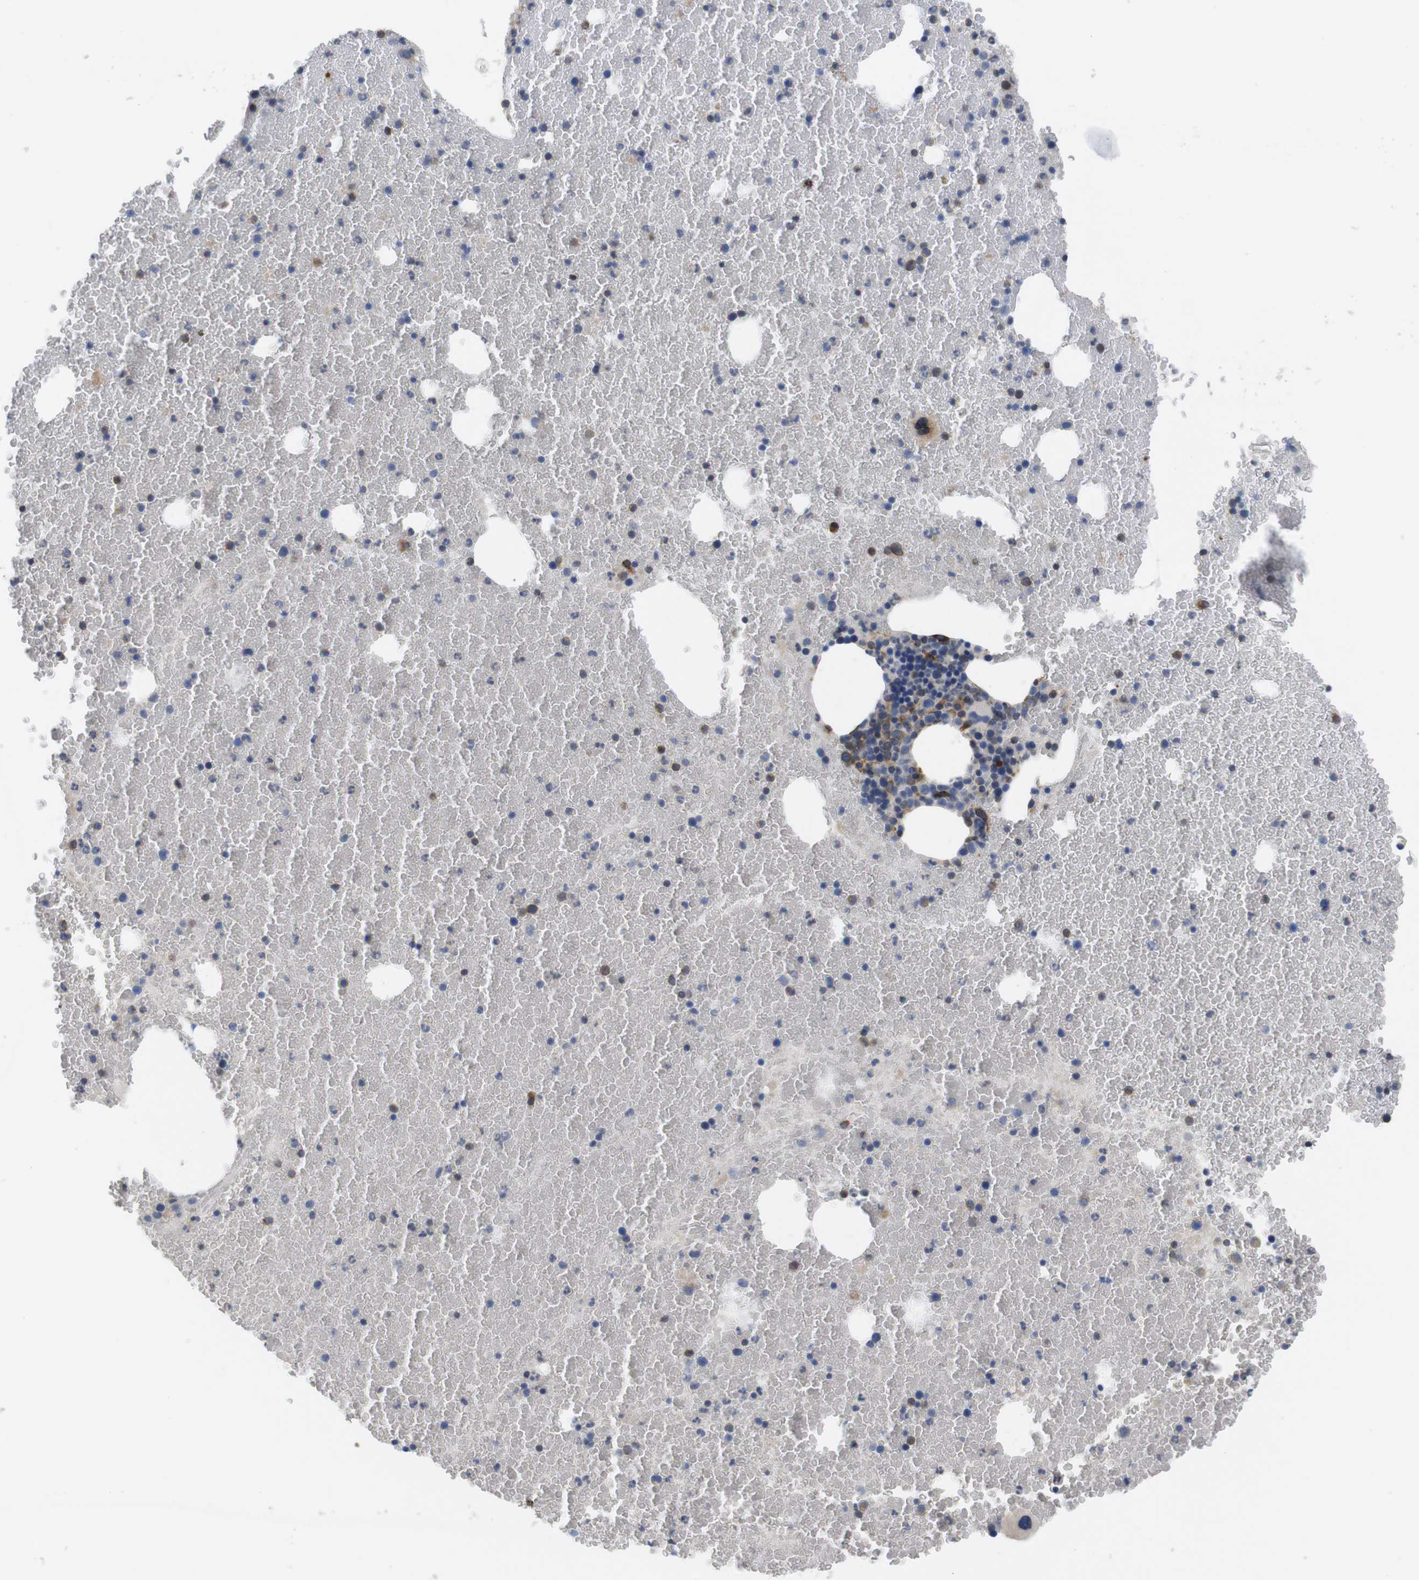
{"staining": {"intensity": "moderate", "quantity": "25%-75%", "location": "cytoplasmic/membranous"}, "tissue": "bone marrow", "cell_type": "Hematopoietic cells", "image_type": "normal", "snomed": [{"axis": "morphology", "description": "Normal tissue, NOS"}, {"axis": "morphology", "description": "Inflammation, NOS"}, {"axis": "topography", "description": "Bone marrow"}], "caption": "Immunohistochemistry histopathology image of normal bone marrow: bone marrow stained using IHC shows medium levels of moderate protein expression localized specifically in the cytoplasmic/membranous of hematopoietic cells, appearing as a cytoplasmic/membranous brown color.", "gene": "PCNX2", "patient": {"sex": "male", "age": 47}}